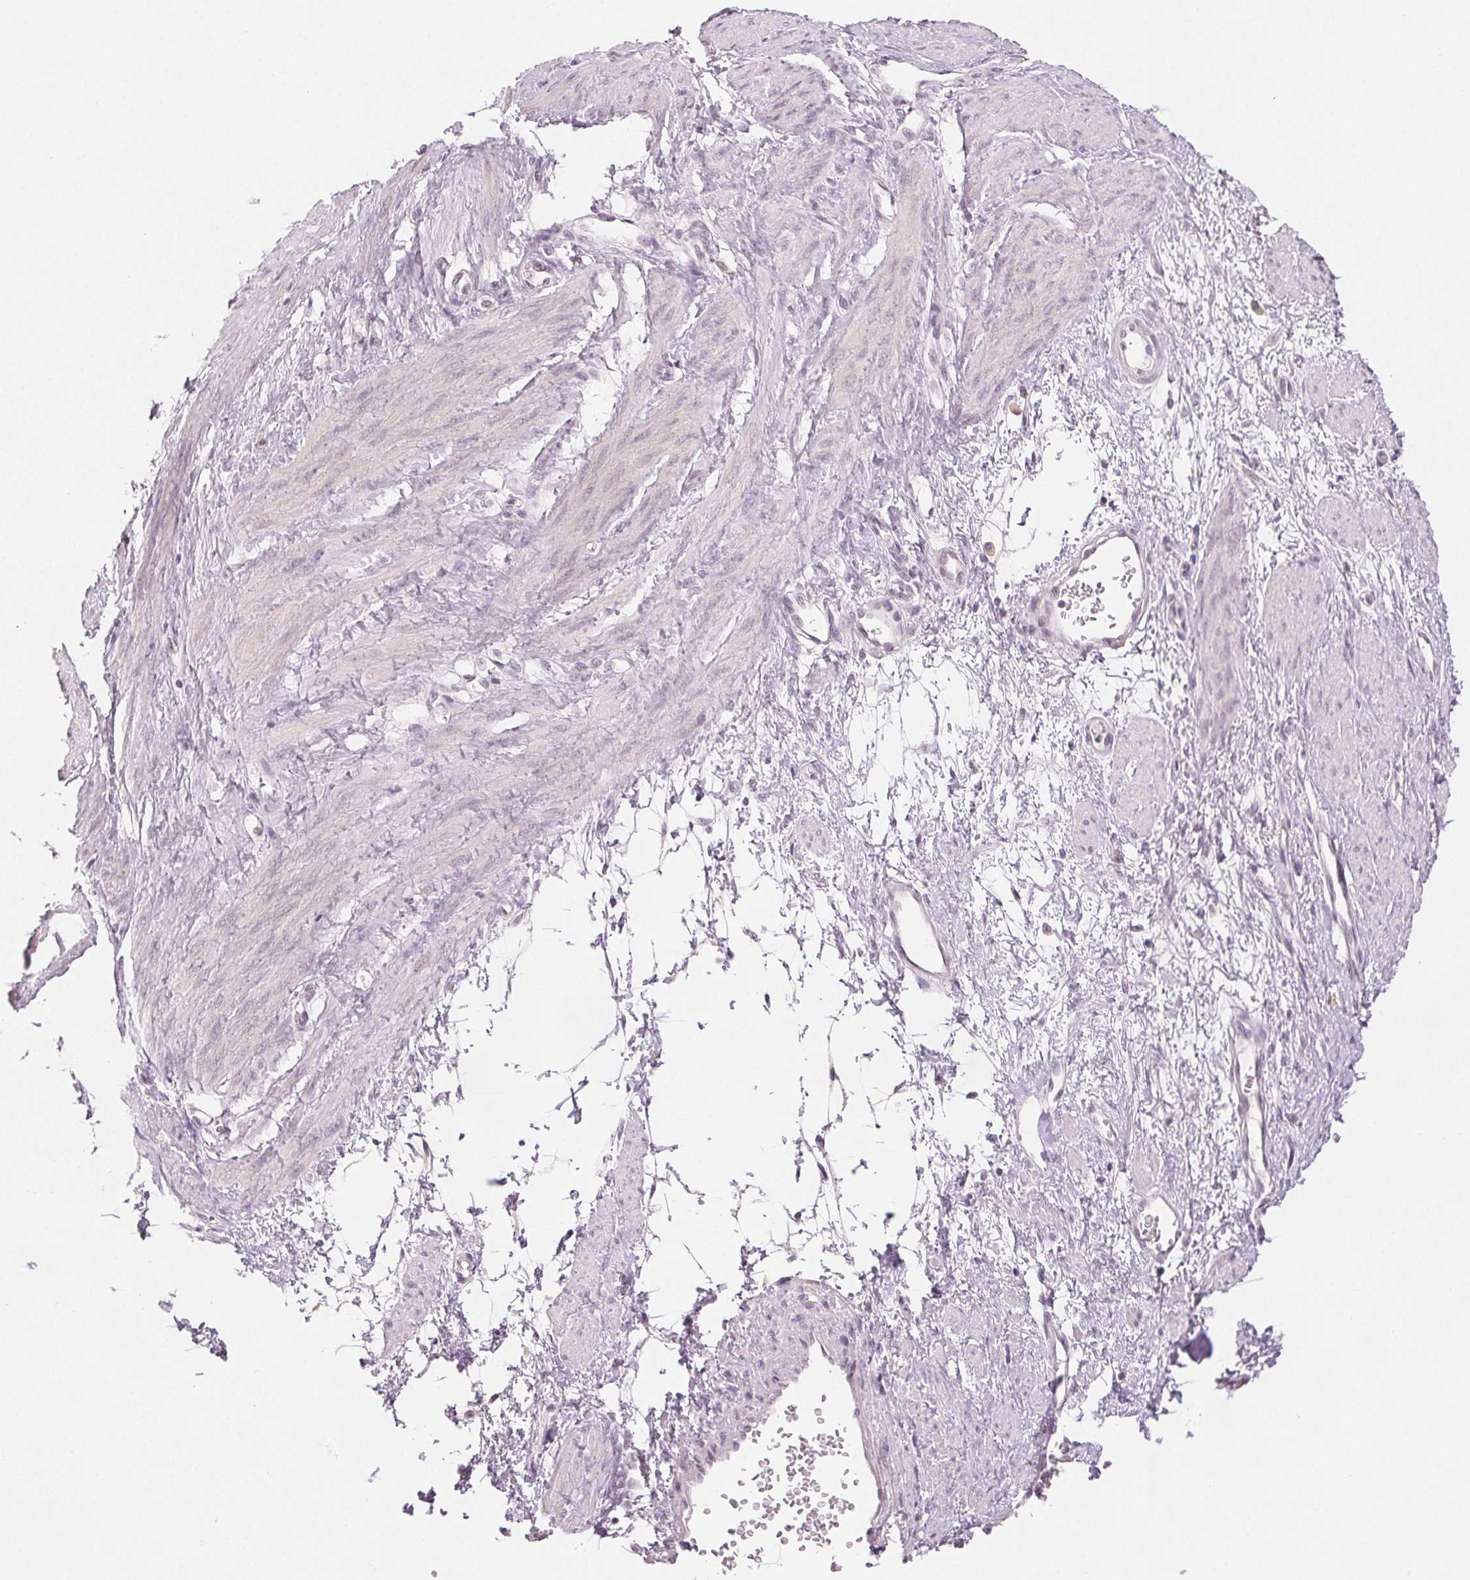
{"staining": {"intensity": "negative", "quantity": "none", "location": "none"}, "tissue": "smooth muscle", "cell_type": "Smooth muscle cells", "image_type": "normal", "snomed": [{"axis": "morphology", "description": "Normal tissue, NOS"}, {"axis": "topography", "description": "Smooth muscle"}, {"axis": "topography", "description": "Uterus"}], "caption": "The histopathology image shows no staining of smooth muscle cells in unremarkable smooth muscle.", "gene": "SLC27A5", "patient": {"sex": "female", "age": 39}}